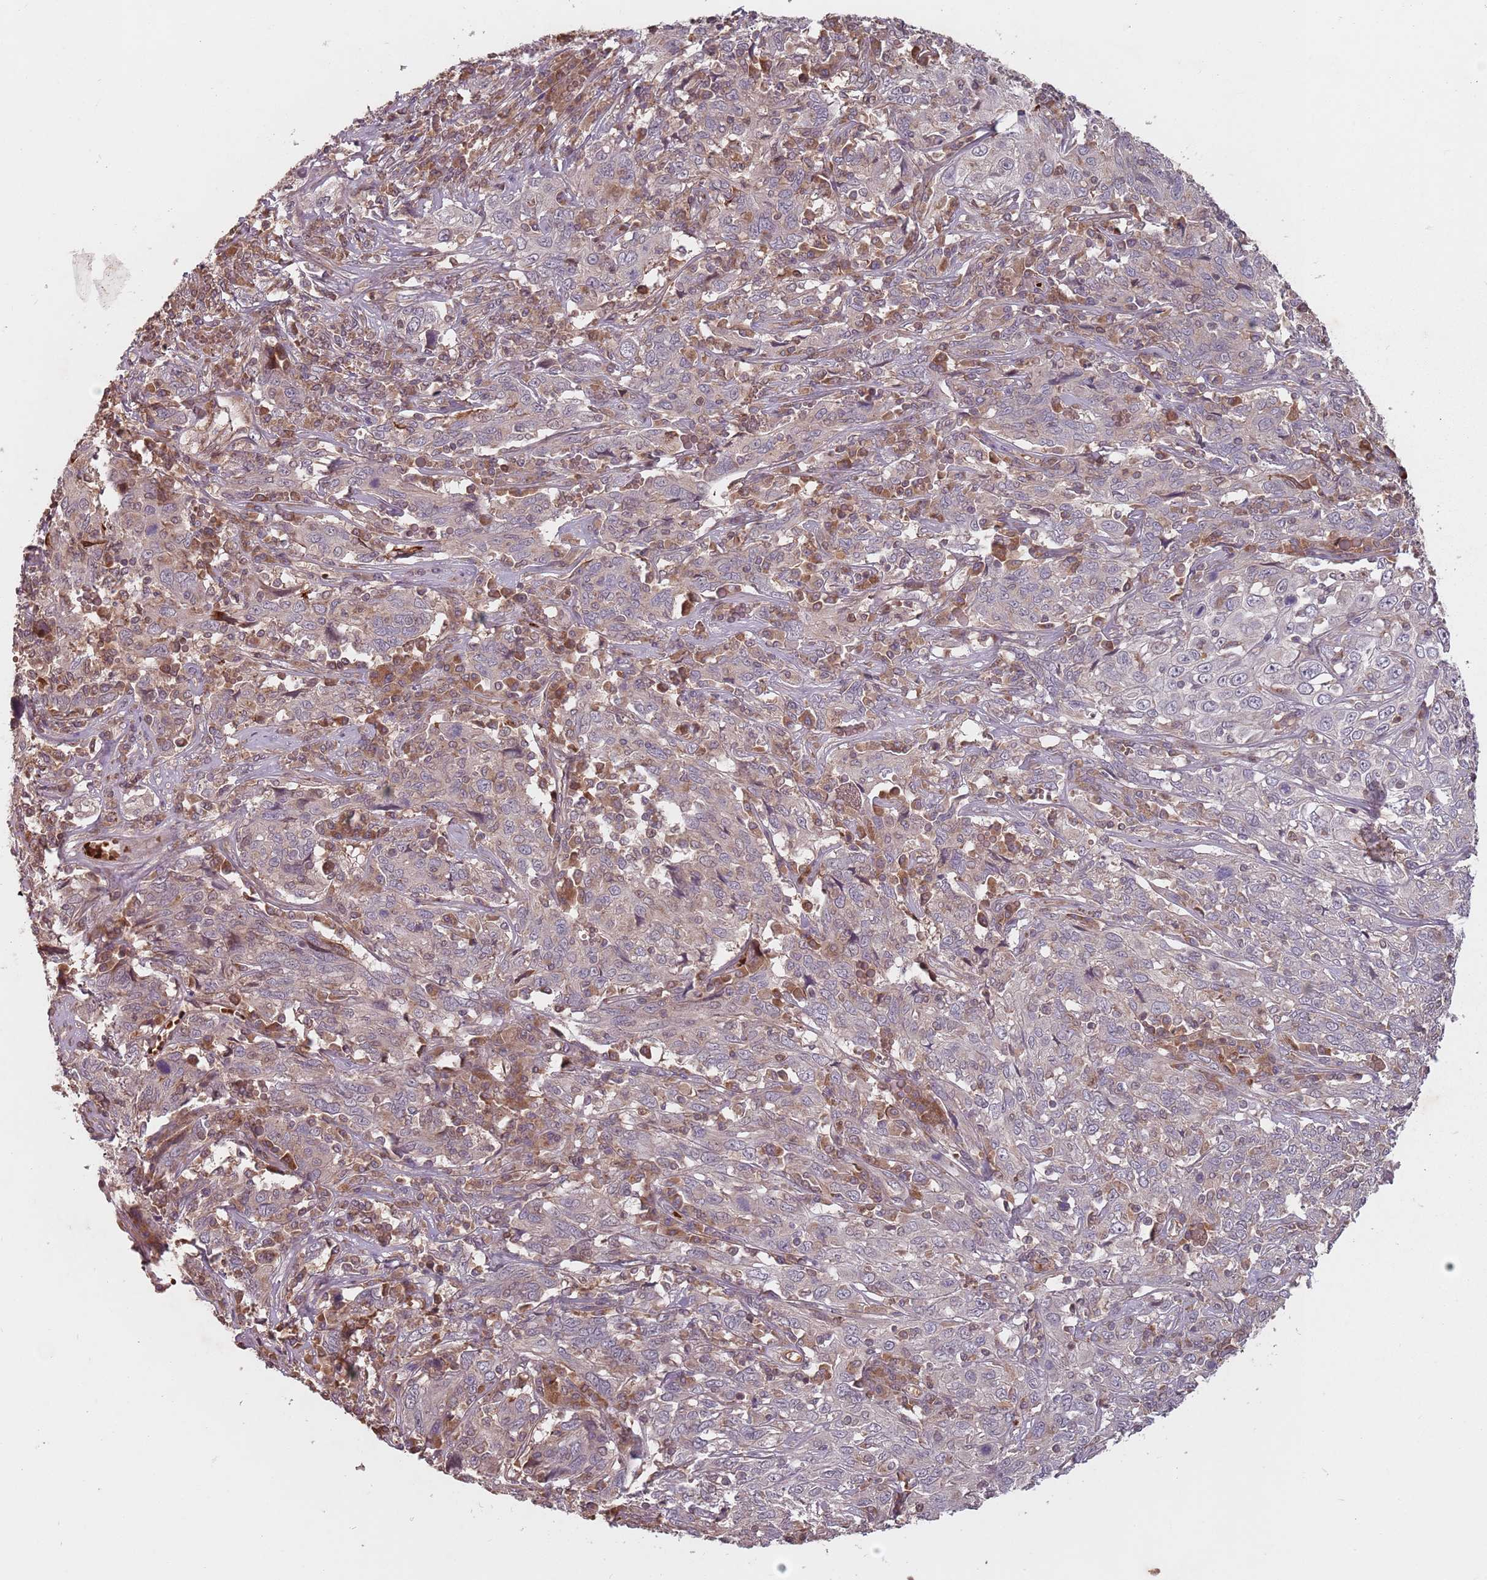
{"staining": {"intensity": "negative", "quantity": "none", "location": "none"}, "tissue": "cervical cancer", "cell_type": "Tumor cells", "image_type": "cancer", "snomed": [{"axis": "morphology", "description": "Squamous cell carcinoma, NOS"}, {"axis": "topography", "description": "Cervix"}], "caption": "The immunohistochemistry (IHC) image has no significant staining in tumor cells of cervical squamous cell carcinoma tissue. (DAB immunohistochemistry with hematoxylin counter stain).", "gene": "GPR180", "patient": {"sex": "female", "age": 46}}